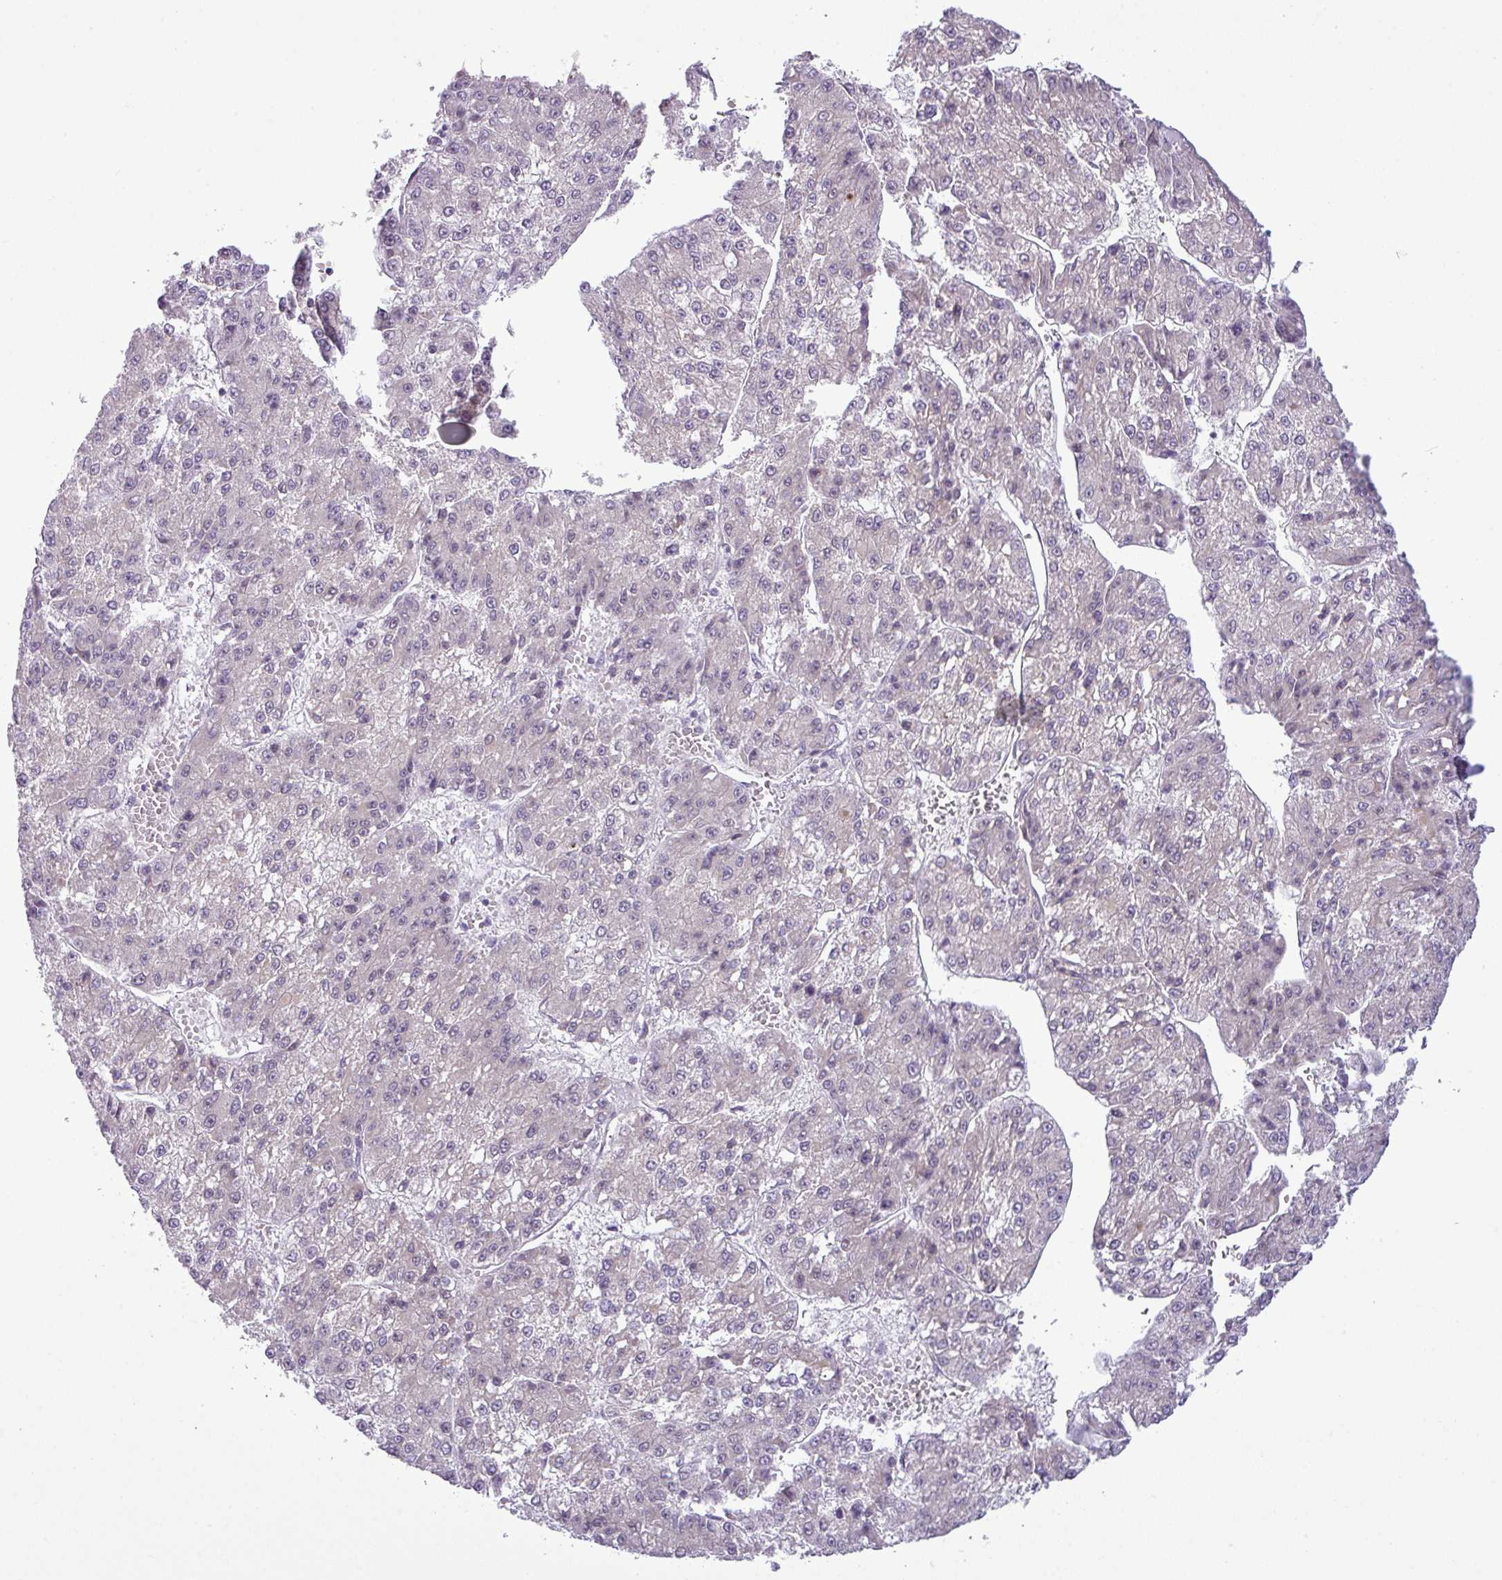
{"staining": {"intensity": "negative", "quantity": "none", "location": "none"}, "tissue": "liver cancer", "cell_type": "Tumor cells", "image_type": "cancer", "snomed": [{"axis": "morphology", "description": "Carcinoma, Hepatocellular, NOS"}, {"axis": "topography", "description": "Liver"}], "caption": "DAB (3,3'-diaminobenzidine) immunohistochemical staining of liver cancer (hepatocellular carcinoma) reveals no significant positivity in tumor cells.", "gene": "MAK16", "patient": {"sex": "female", "age": 73}}